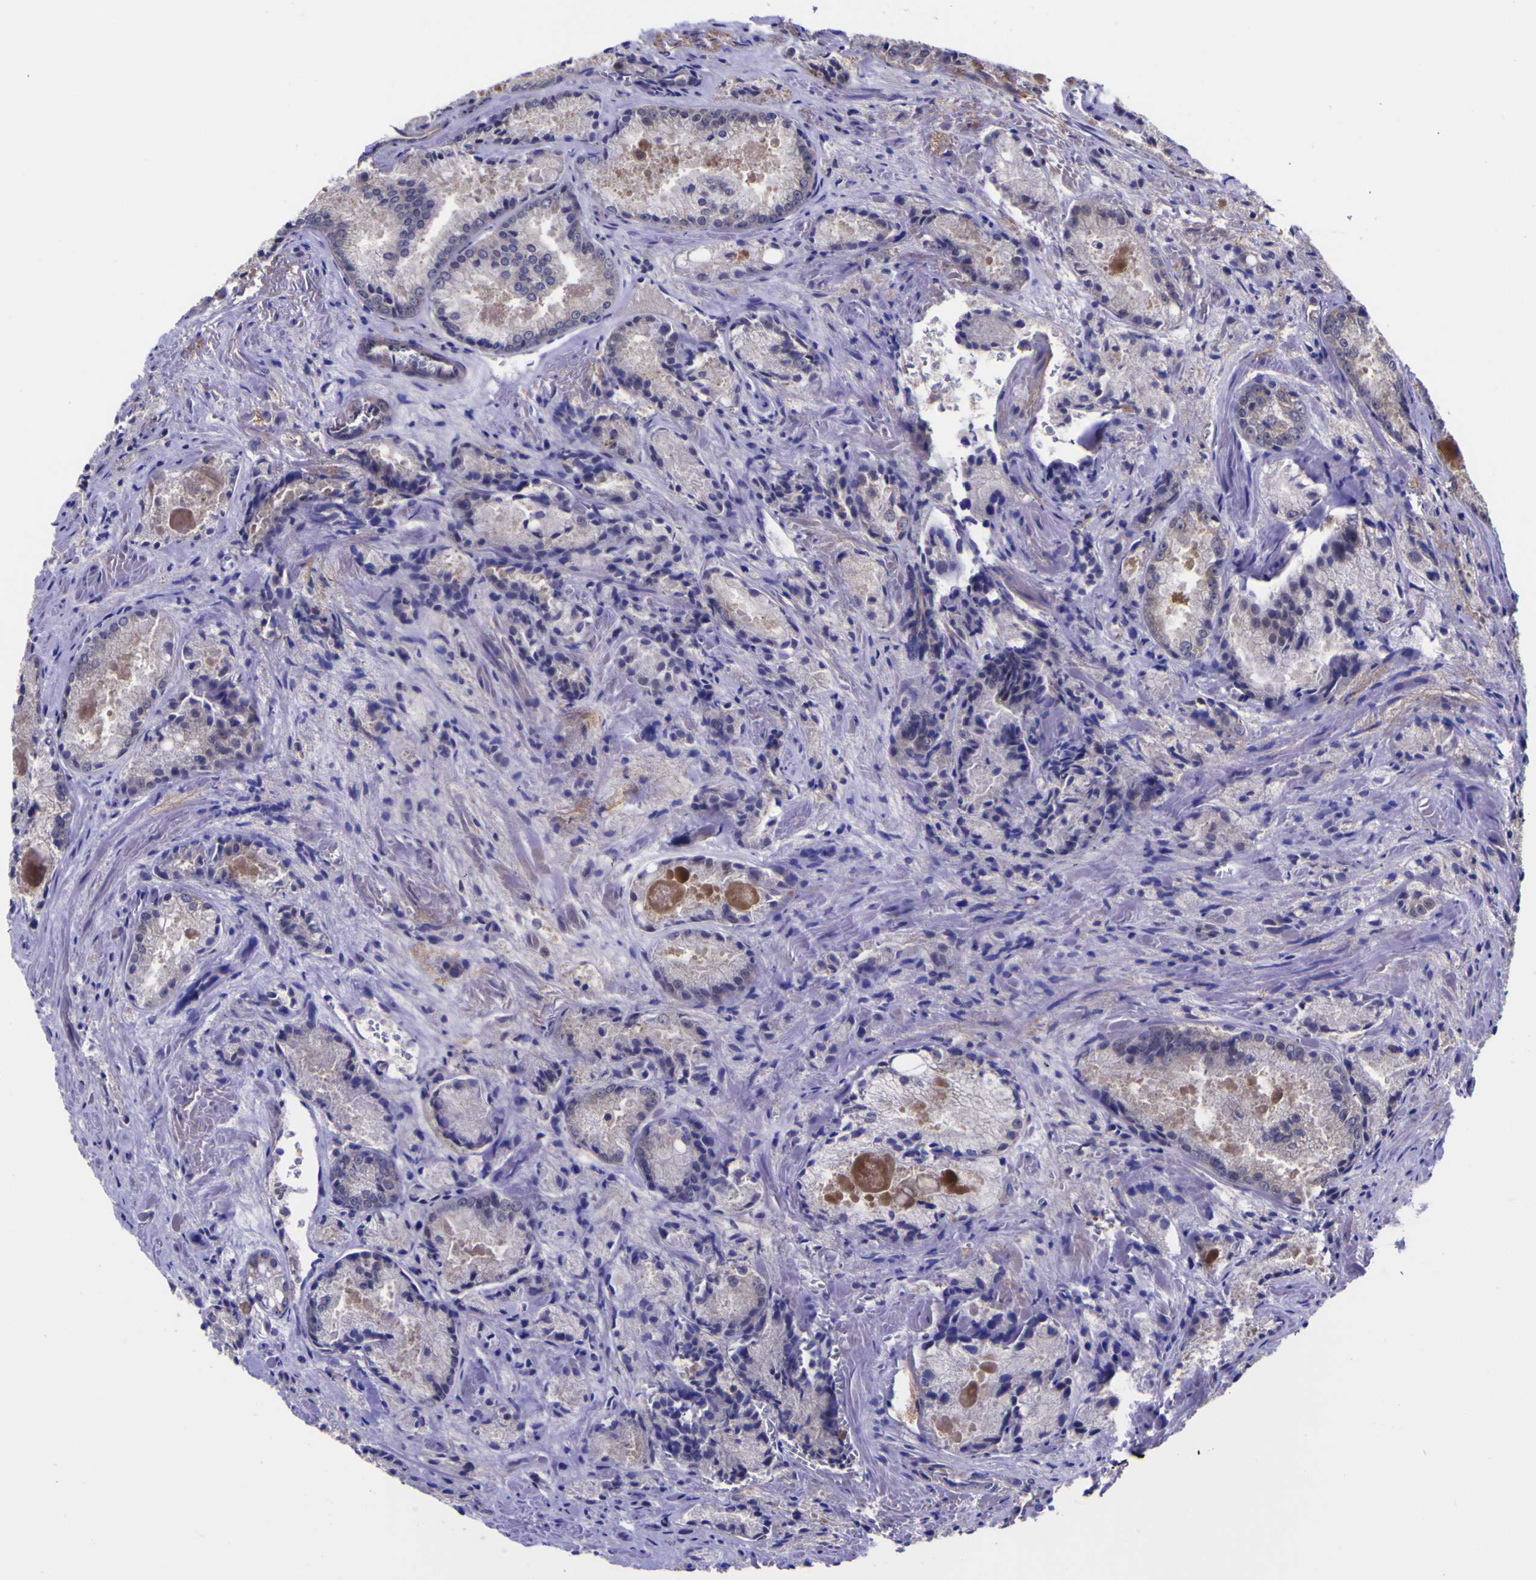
{"staining": {"intensity": "negative", "quantity": "none", "location": "none"}, "tissue": "prostate cancer", "cell_type": "Tumor cells", "image_type": "cancer", "snomed": [{"axis": "morphology", "description": "Adenocarcinoma, Low grade"}, {"axis": "topography", "description": "Prostate"}], "caption": "An immunohistochemistry histopathology image of prostate cancer (low-grade adenocarcinoma) is shown. There is no staining in tumor cells of prostate cancer (low-grade adenocarcinoma).", "gene": "MAPK14", "patient": {"sex": "male", "age": 64}}